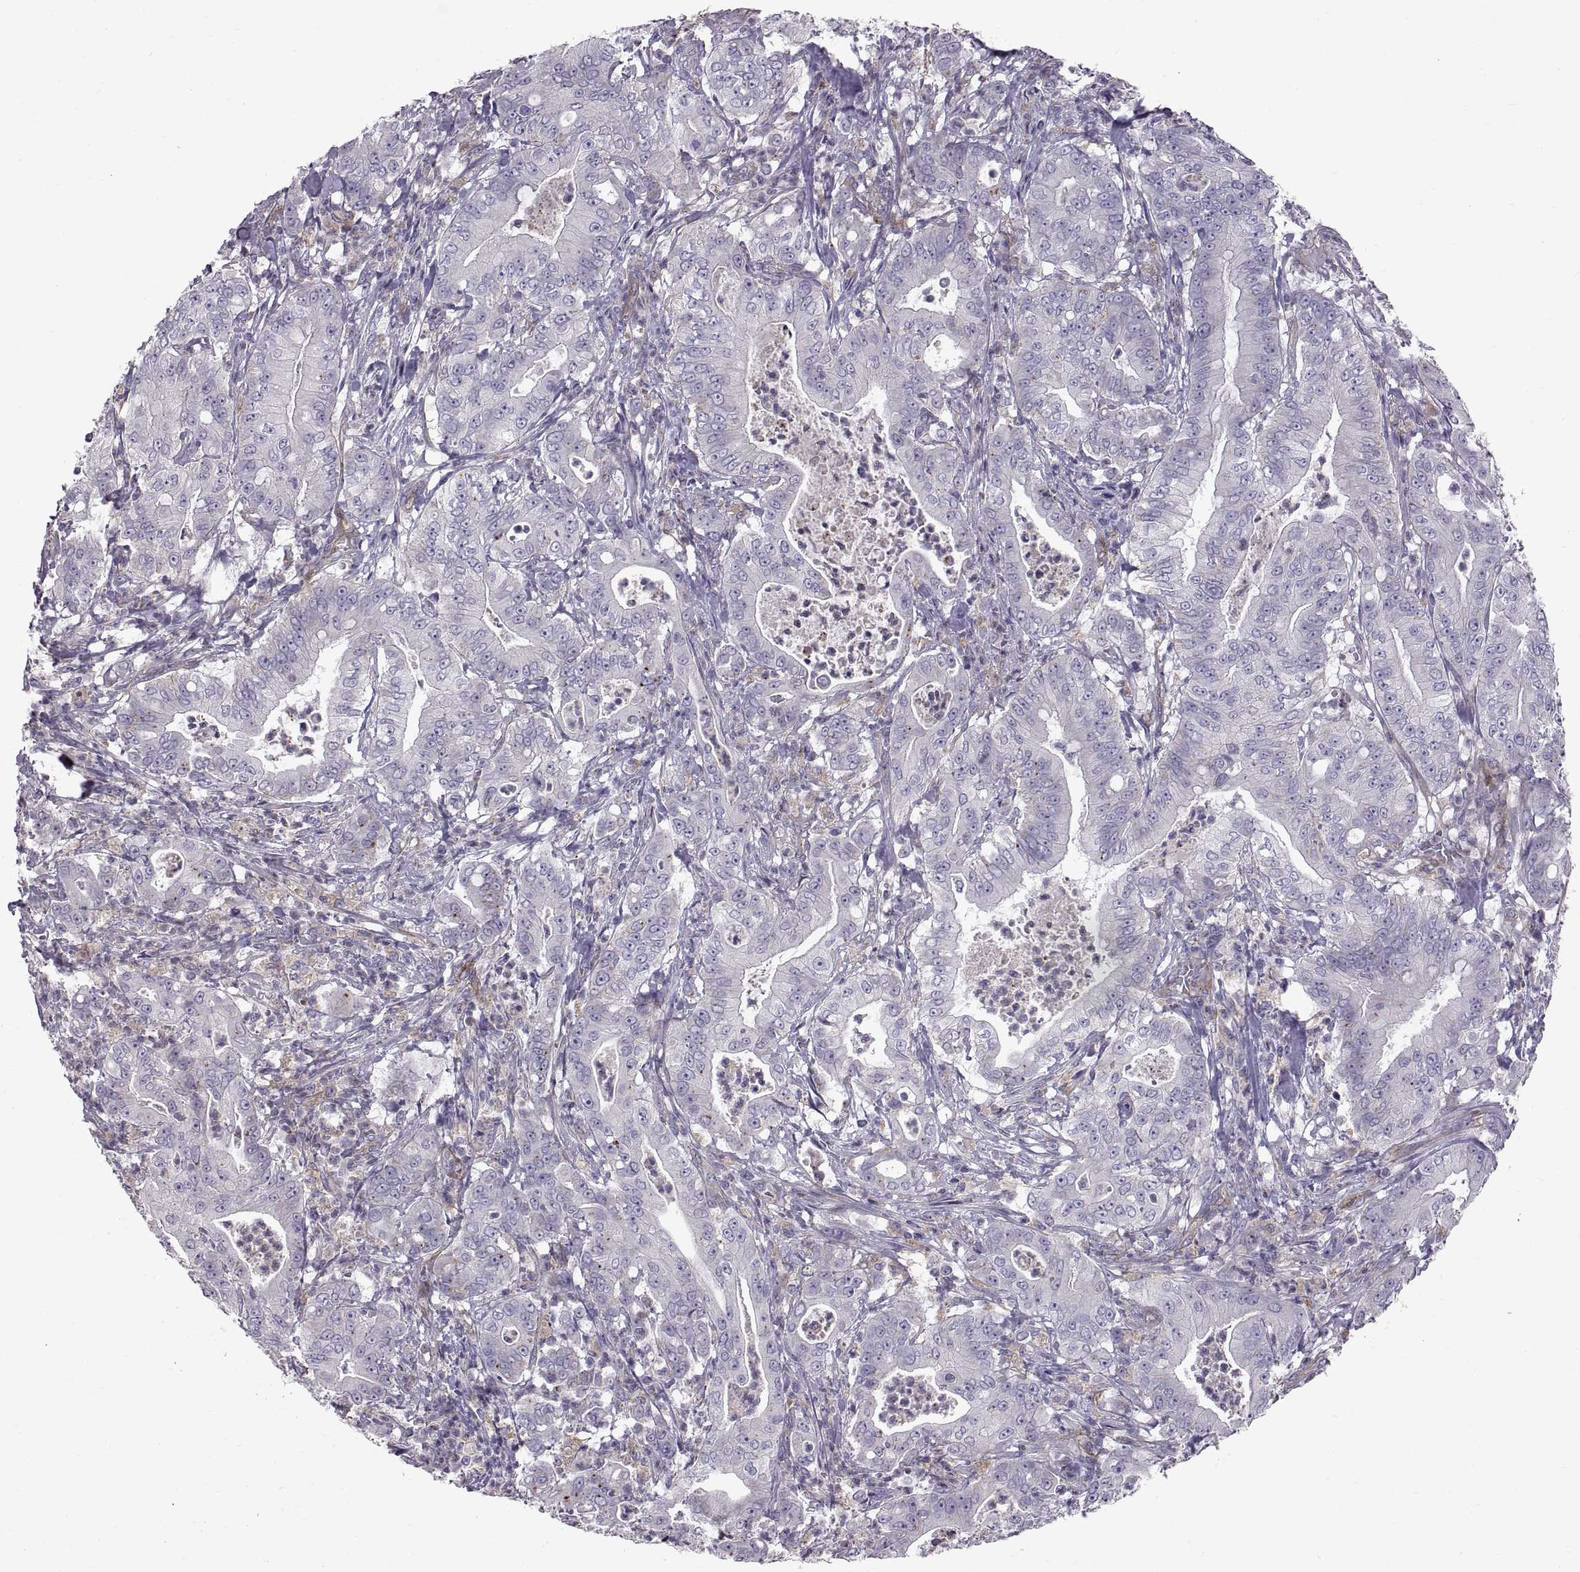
{"staining": {"intensity": "negative", "quantity": "none", "location": "none"}, "tissue": "pancreatic cancer", "cell_type": "Tumor cells", "image_type": "cancer", "snomed": [{"axis": "morphology", "description": "Adenocarcinoma, NOS"}, {"axis": "topography", "description": "Pancreas"}], "caption": "IHC micrograph of human pancreatic cancer stained for a protein (brown), which exhibits no staining in tumor cells.", "gene": "ARSL", "patient": {"sex": "male", "age": 71}}